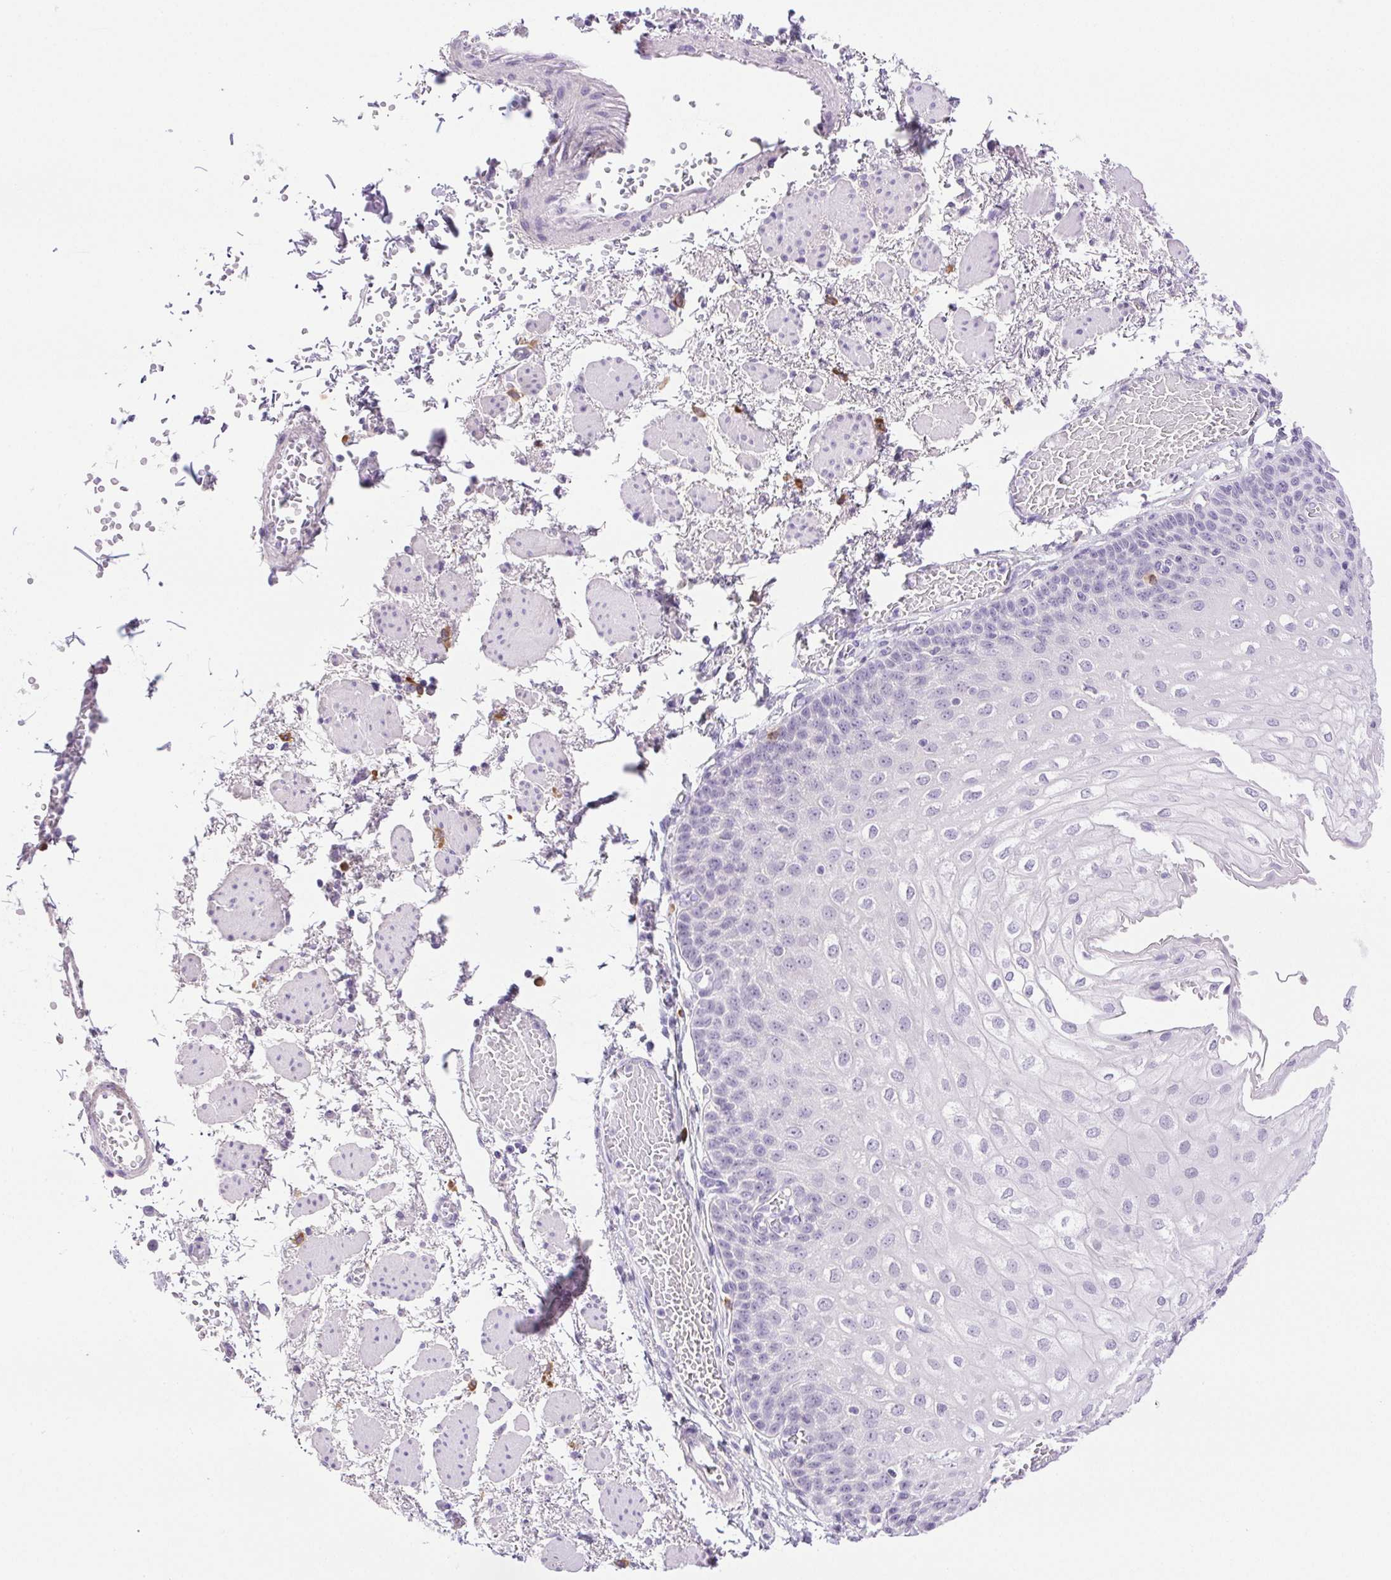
{"staining": {"intensity": "negative", "quantity": "none", "location": "none"}, "tissue": "esophagus", "cell_type": "Squamous epithelial cells", "image_type": "normal", "snomed": [{"axis": "morphology", "description": "Normal tissue, NOS"}, {"axis": "morphology", "description": "Adenocarcinoma, NOS"}, {"axis": "topography", "description": "Esophagus"}], "caption": "IHC of normal esophagus displays no positivity in squamous epithelial cells.", "gene": "PAPPA2", "patient": {"sex": "male", "age": 81}}